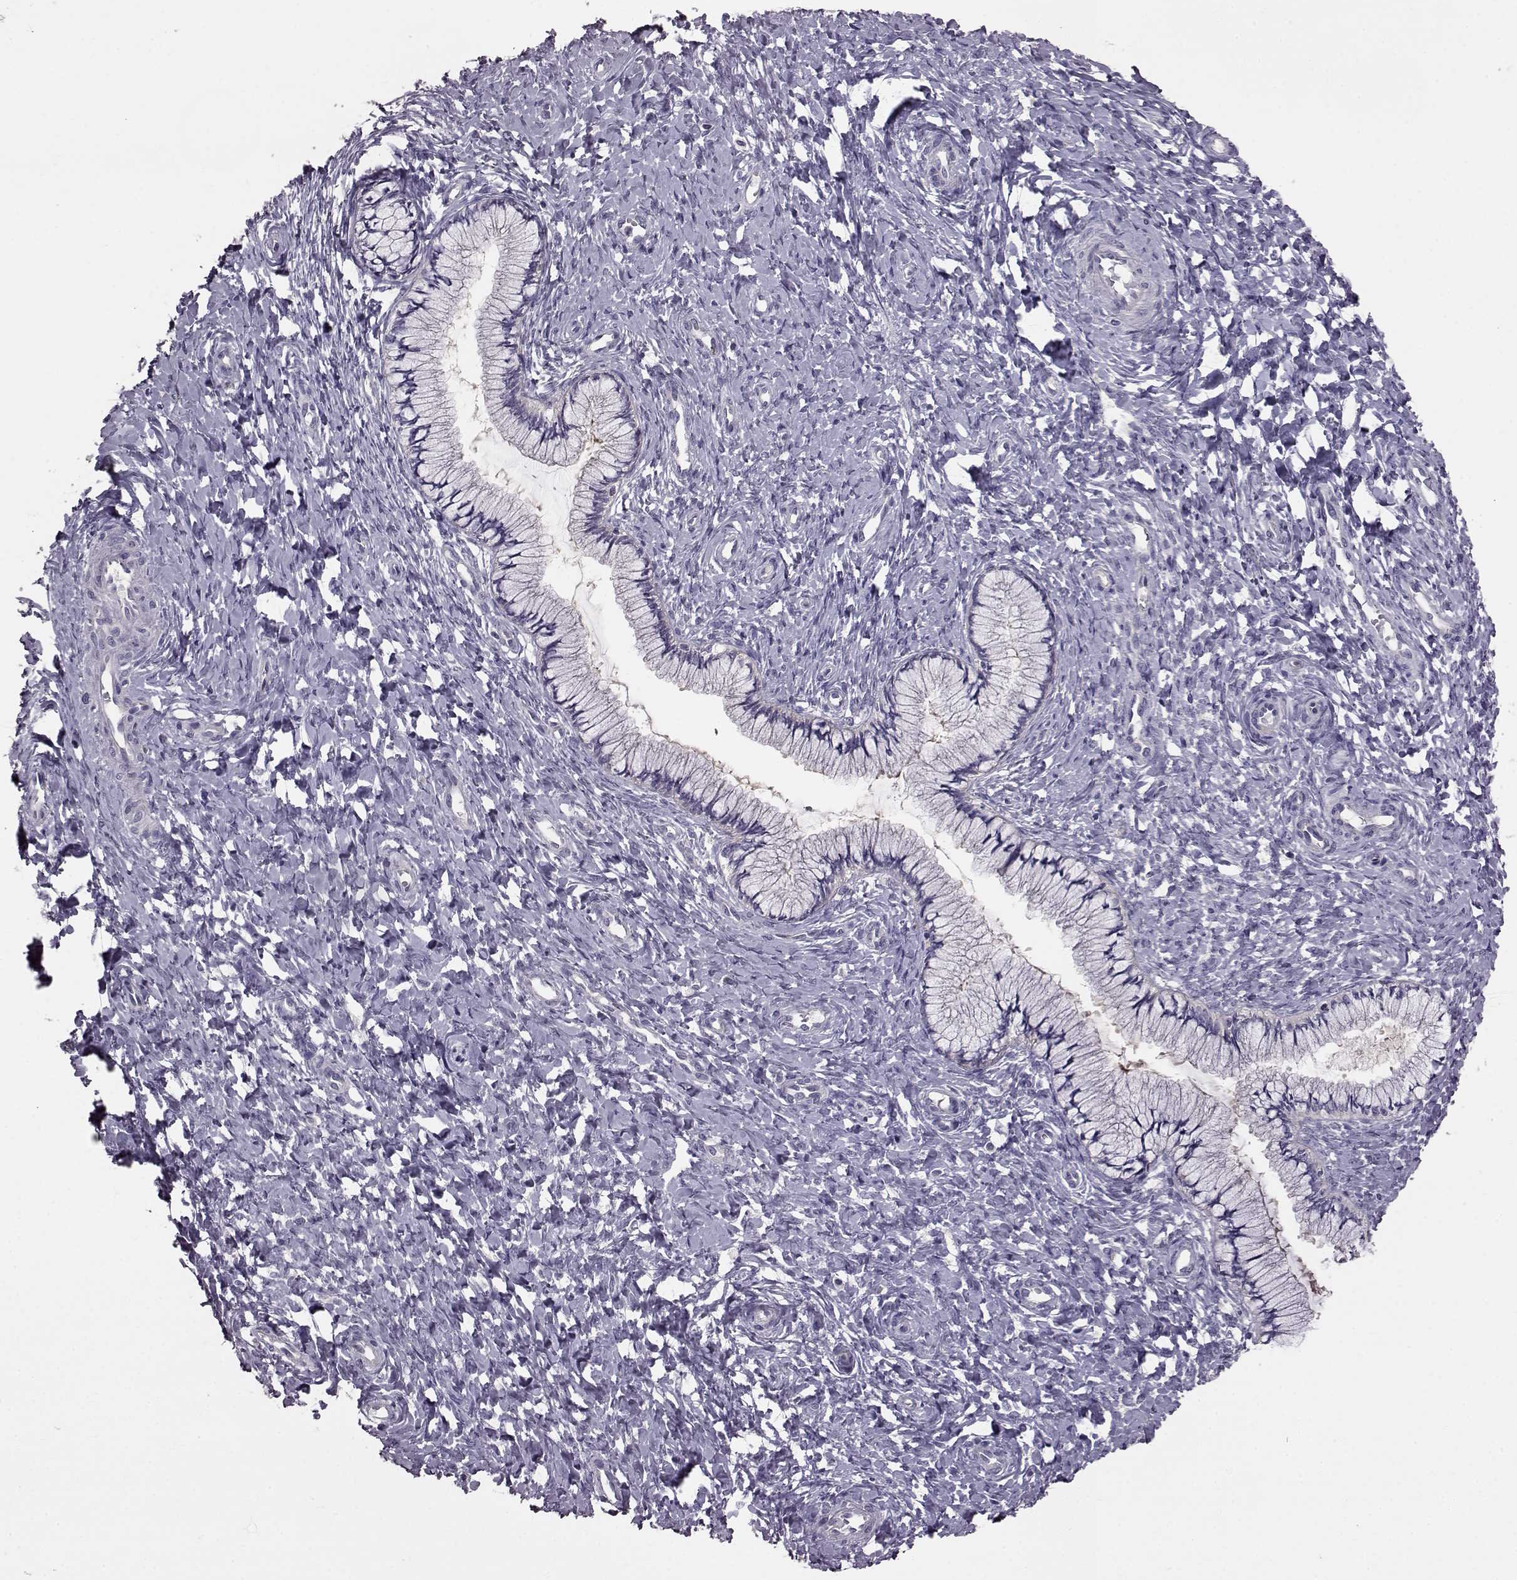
{"staining": {"intensity": "negative", "quantity": "none", "location": "none"}, "tissue": "cervix", "cell_type": "Glandular cells", "image_type": "normal", "snomed": [{"axis": "morphology", "description": "Normal tissue, NOS"}, {"axis": "topography", "description": "Cervix"}], "caption": "IHC micrograph of unremarkable cervix: human cervix stained with DAB (3,3'-diaminobenzidine) demonstrates no significant protein positivity in glandular cells.", "gene": "ADGRG2", "patient": {"sex": "female", "age": 37}}